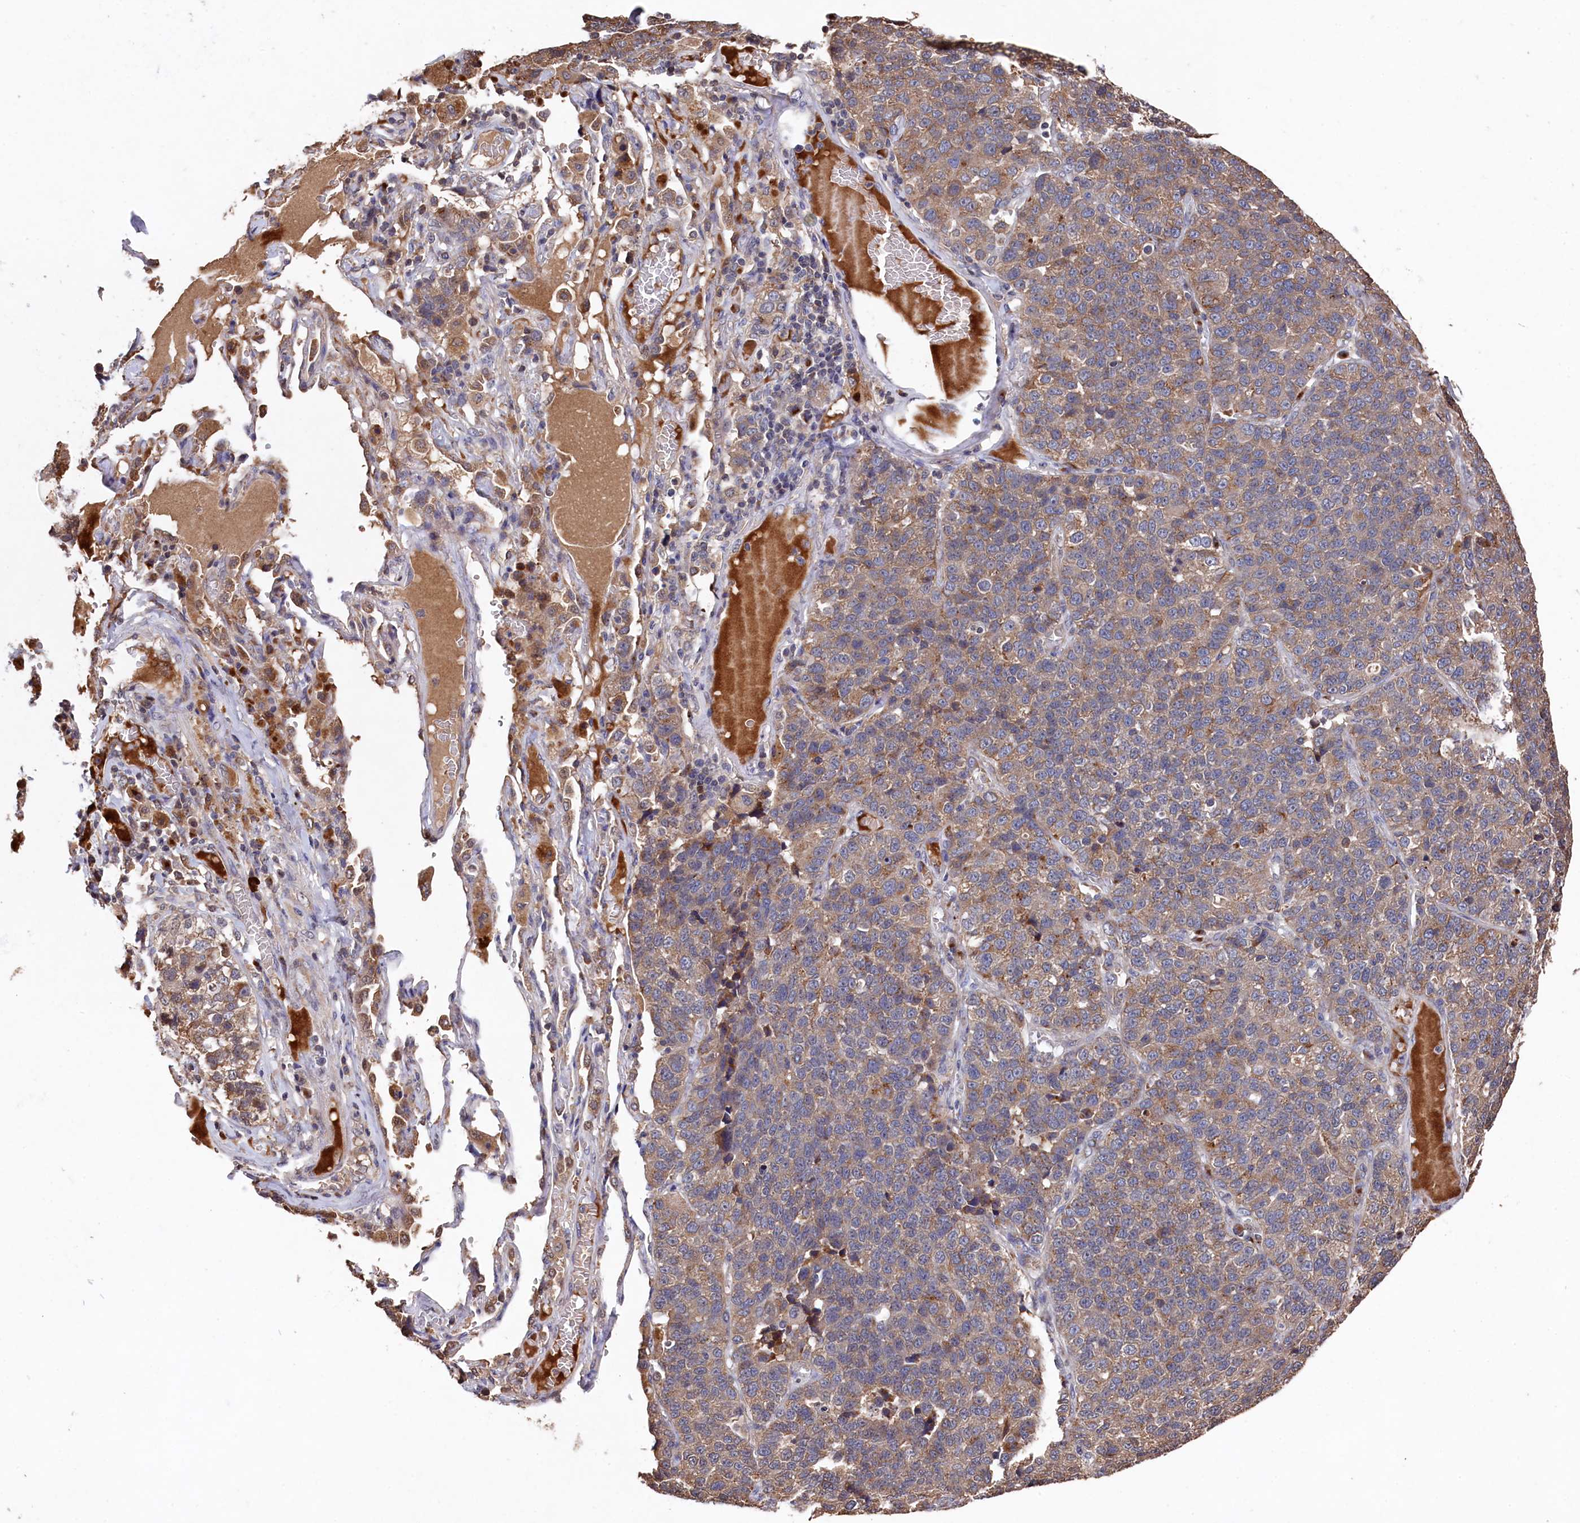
{"staining": {"intensity": "weak", "quantity": "25%-75%", "location": "cytoplasmic/membranous"}, "tissue": "lung cancer", "cell_type": "Tumor cells", "image_type": "cancer", "snomed": [{"axis": "morphology", "description": "Adenocarcinoma, NOS"}, {"axis": "topography", "description": "Lung"}], "caption": "Protein staining of lung cancer (adenocarcinoma) tissue shows weak cytoplasmic/membranous expression in about 25%-75% of tumor cells. Using DAB (3,3'-diaminobenzidine) (brown) and hematoxylin (blue) stains, captured at high magnification using brightfield microscopy.", "gene": "NAA60", "patient": {"sex": "male", "age": 49}}